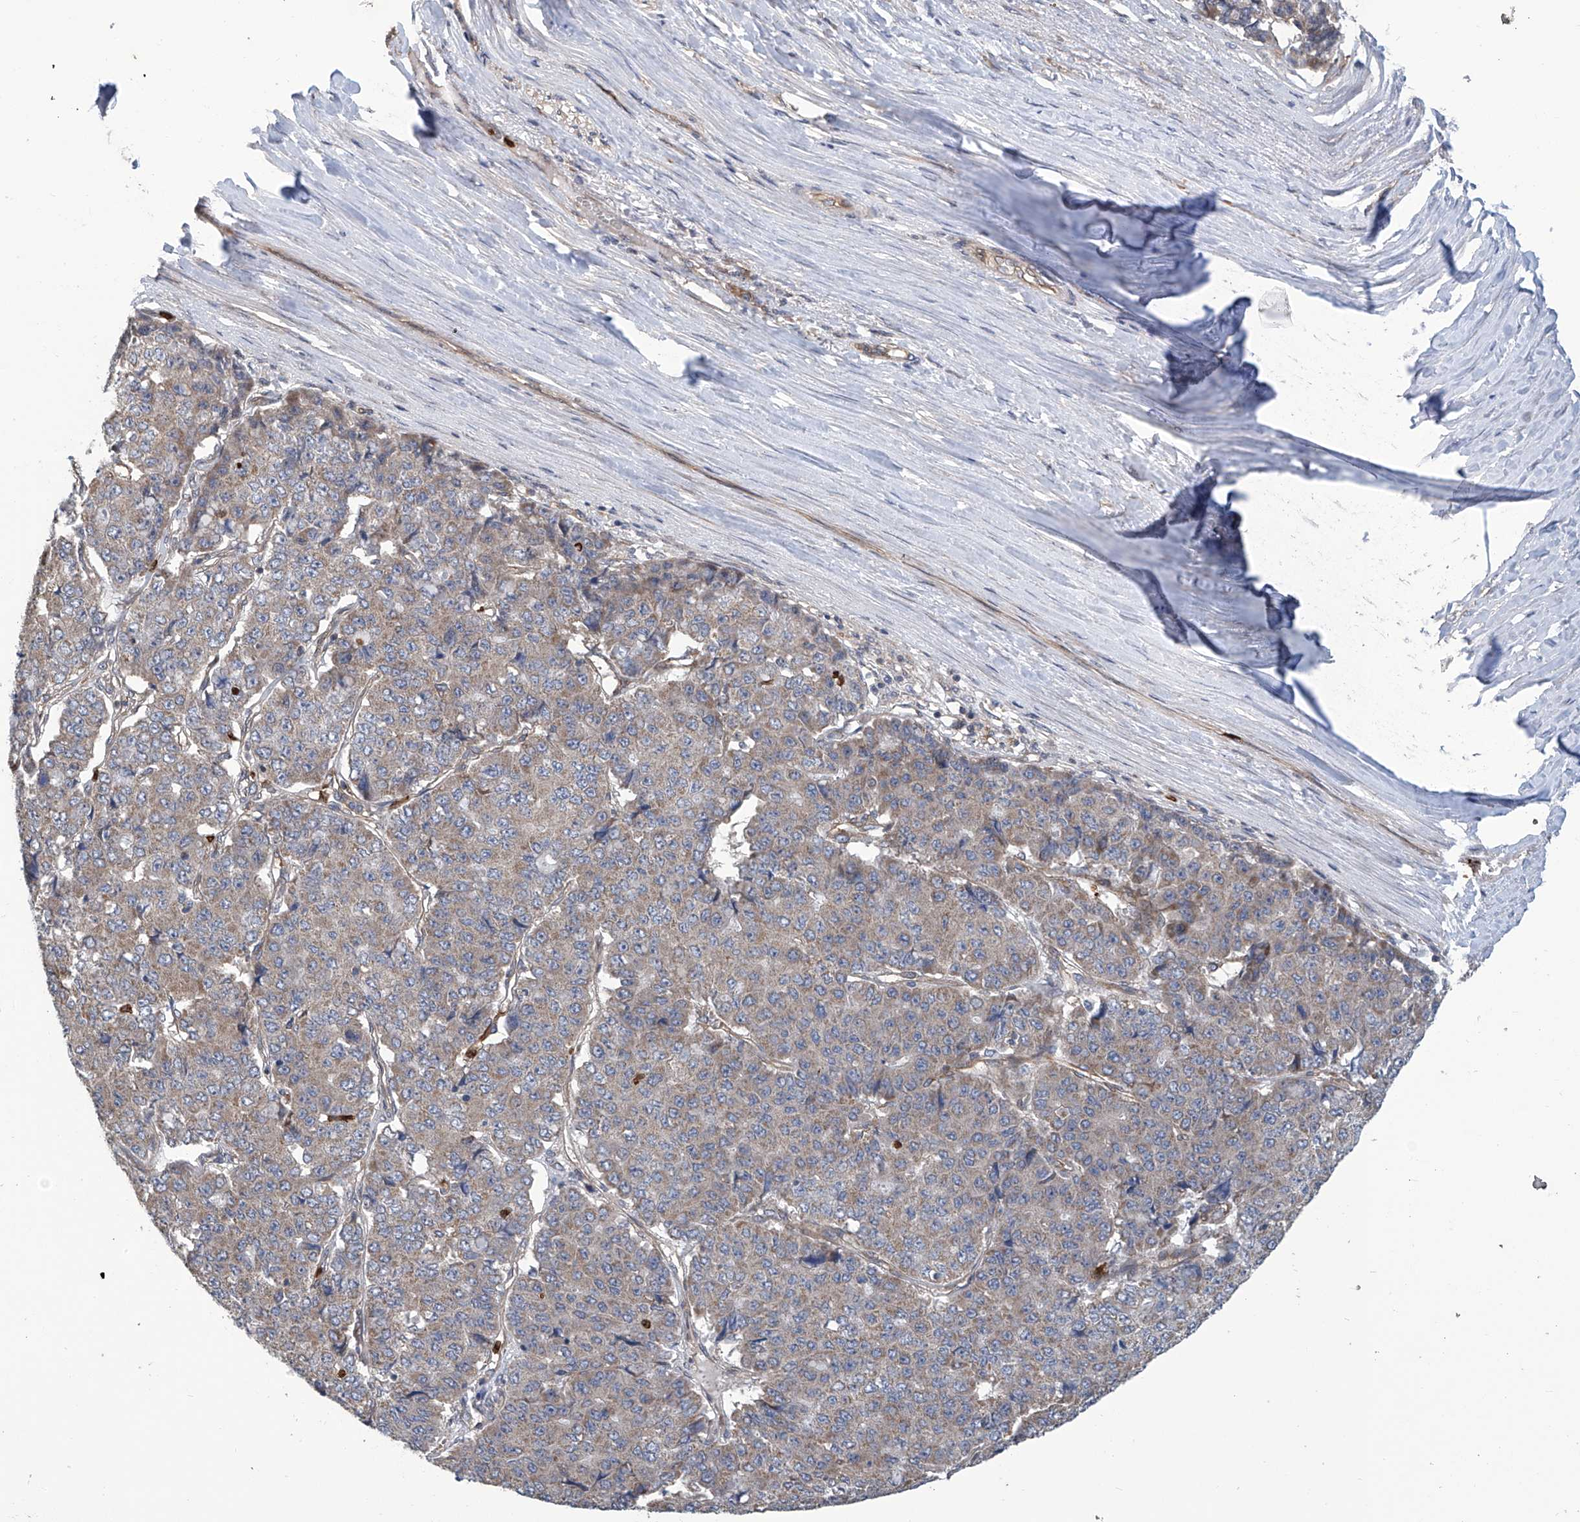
{"staining": {"intensity": "weak", "quantity": "<25%", "location": "cytoplasmic/membranous"}, "tissue": "pancreatic cancer", "cell_type": "Tumor cells", "image_type": "cancer", "snomed": [{"axis": "morphology", "description": "Adenocarcinoma, NOS"}, {"axis": "topography", "description": "Pancreas"}], "caption": "Human pancreatic adenocarcinoma stained for a protein using immunohistochemistry exhibits no expression in tumor cells.", "gene": "EIF2D", "patient": {"sex": "male", "age": 50}}